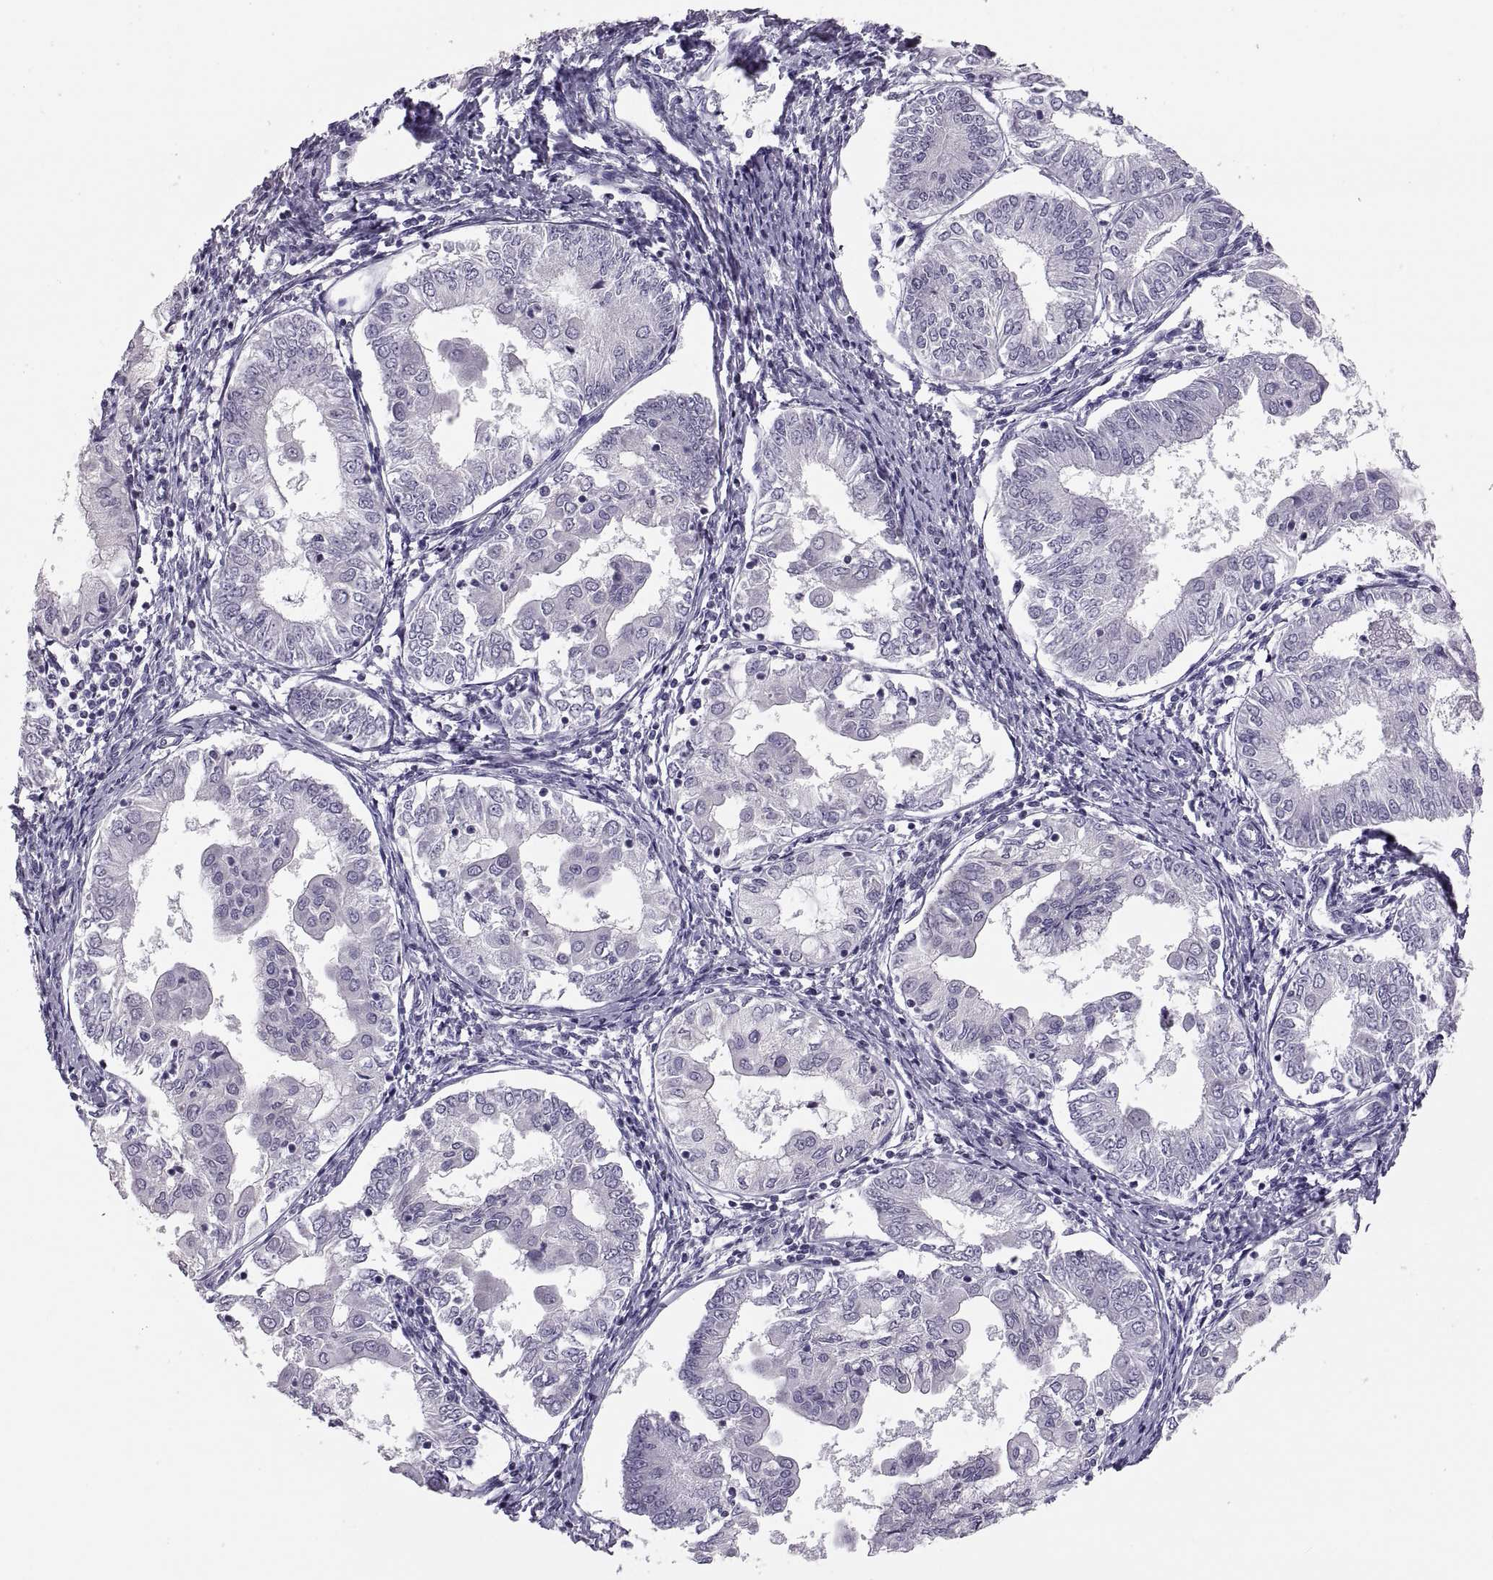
{"staining": {"intensity": "negative", "quantity": "none", "location": "none"}, "tissue": "endometrial cancer", "cell_type": "Tumor cells", "image_type": "cancer", "snomed": [{"axis": "morphology", "description": "Adenocarcinoma, NOS"}, {"axis": "topography", "description": "Endometrium"}], "caption": "Immunohistochemistry (IHC) of endometrial adenocarcinoma reveals no expression in tumor cells.", "gene": "ADH6", "patient": {"sex": "female", "age": 68}}